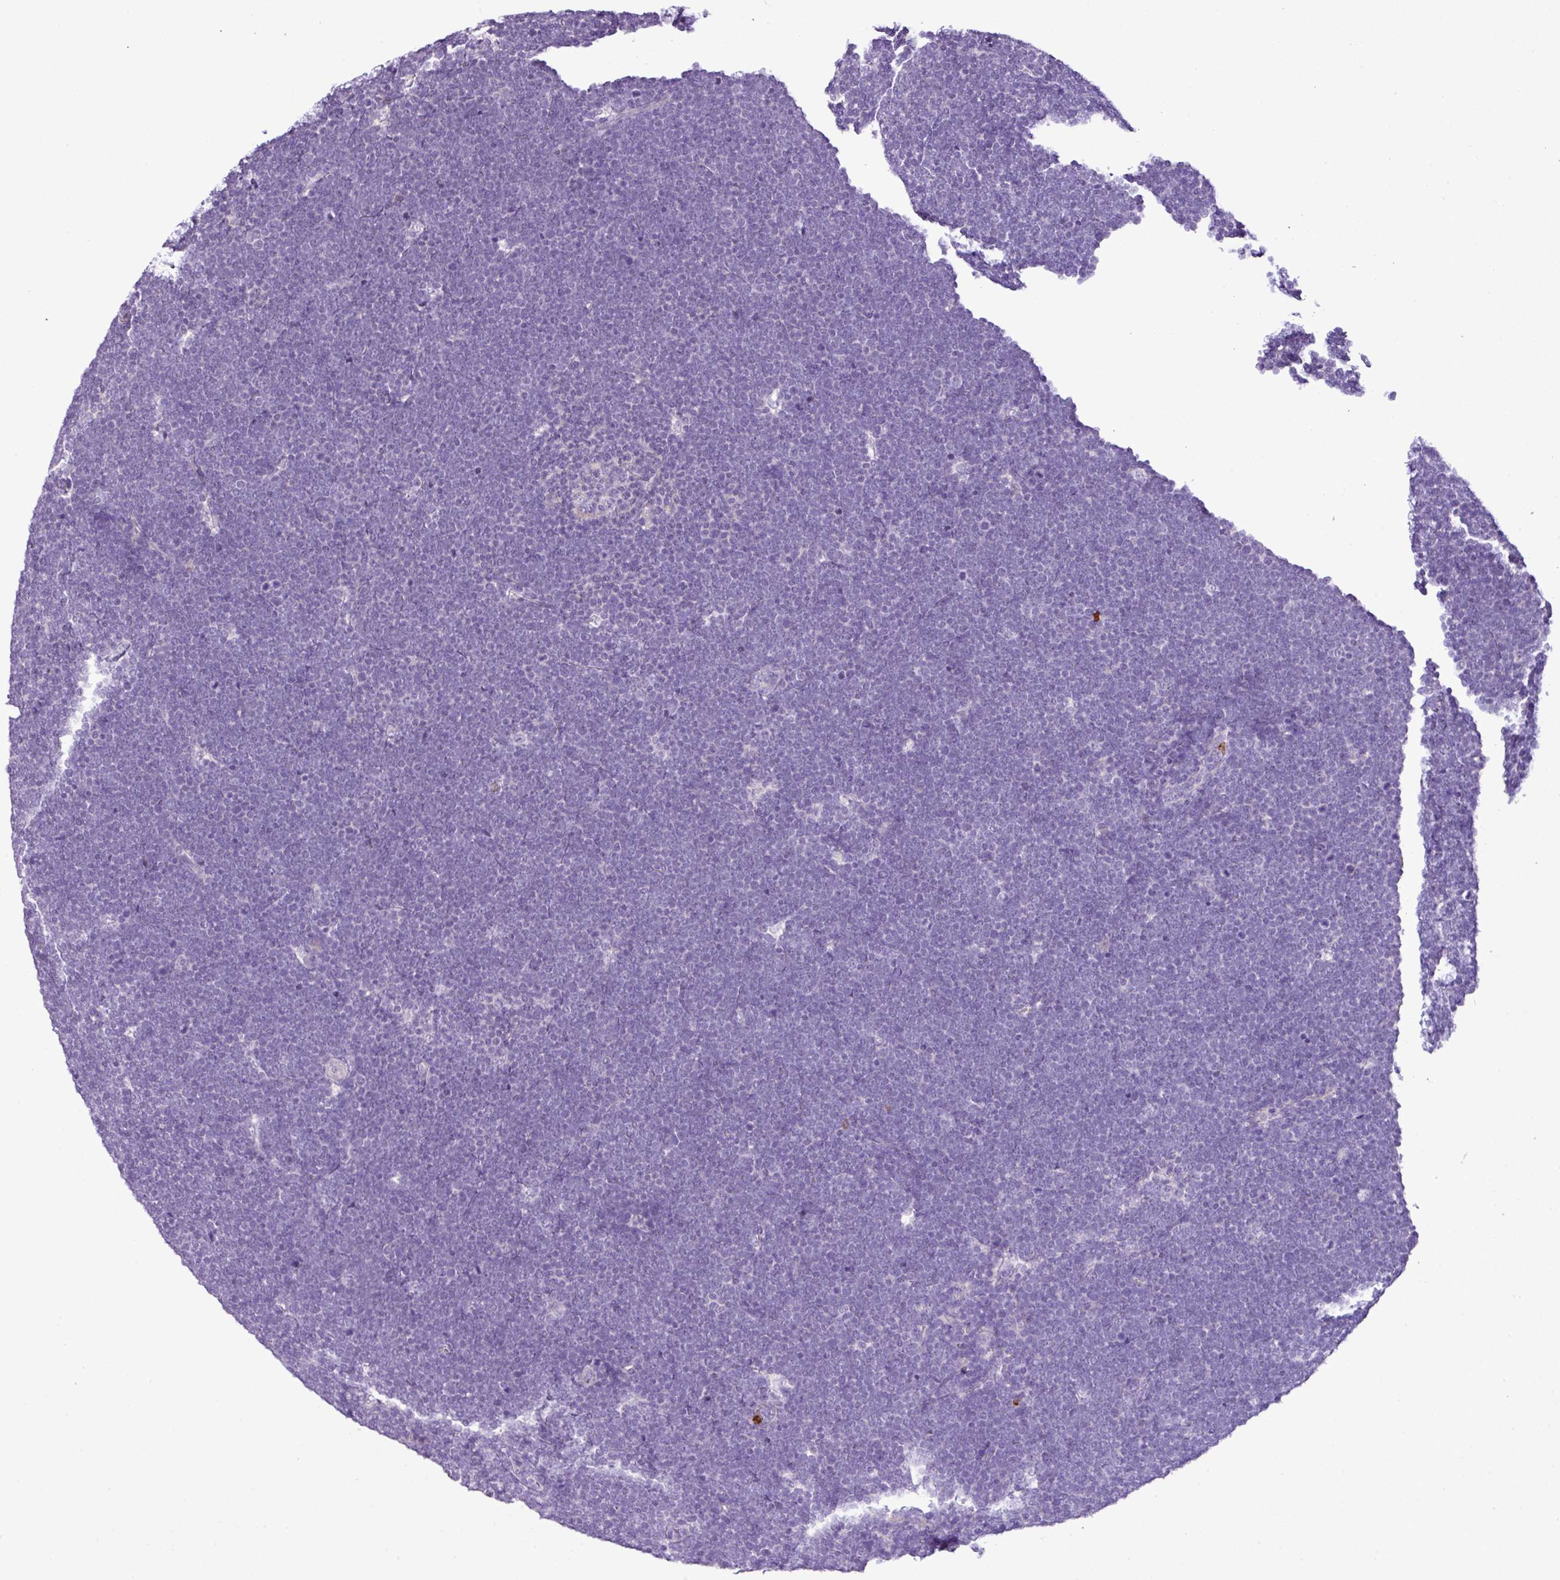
{"staining": {"intensity": "negative", "quantity": "none", "location": "none"}, "tissue": "lymphoma", "cell_type": "Tumor cells", "image_type": "cancer", "snomed": [{"axis": "morphology", "description": "Malignant lymphoma, non-Hodgkin's type, High grade"}, {"axis": "topography", "description": "Lymph node"}], "caption": "Photomicrograph shows no protein staining in tumor cells of malignant lymphoma, non-Hodgkin's type (high-grade) tissue.", "gene": "HTR3E", "patient": {"sex": "male", "age": 13}}